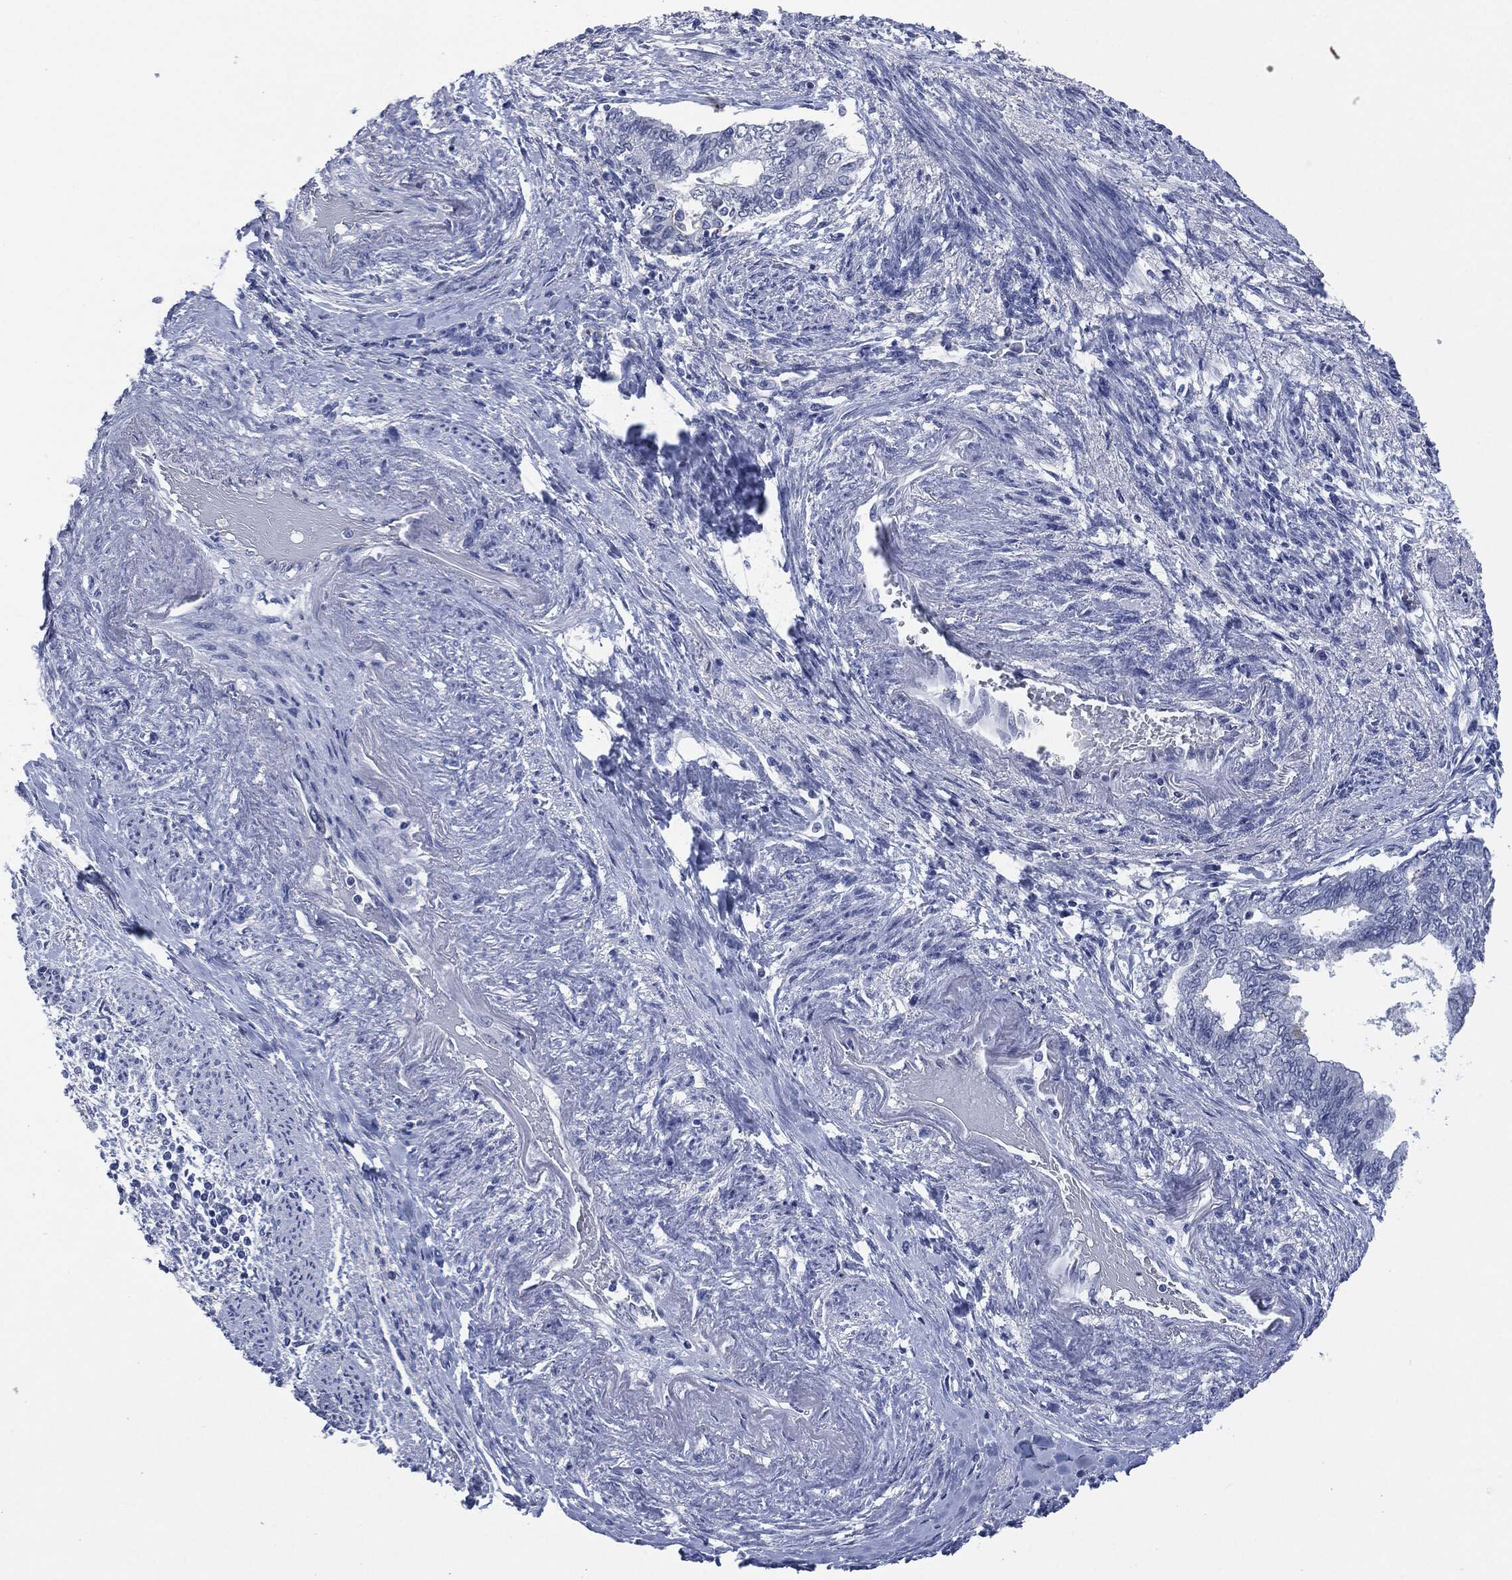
{"staining": {"intensity": "negative", "quantity": "none", "location": "none"}, "tissue": "endometrial cancer", "cell_type": "Tumor cells", "image_type": "cancer", "snomed": [{"axis": "morphology", "description": "Adenocarcinoma, NOS"}, {"axis": "topography", "description": "Endometrium"}], "caption": "The immunohistochemistry (IHC) micrograph has no significant expression in tumor cells of endometrial cancer tissue. The staining was performed using DAB to visualize the protein expression in brown, while the nuclei were stained in blue with hematoxylin (Magnification: 20x).", "gene": "MUC16", "patient": {"sex": "female", "age": 65}}